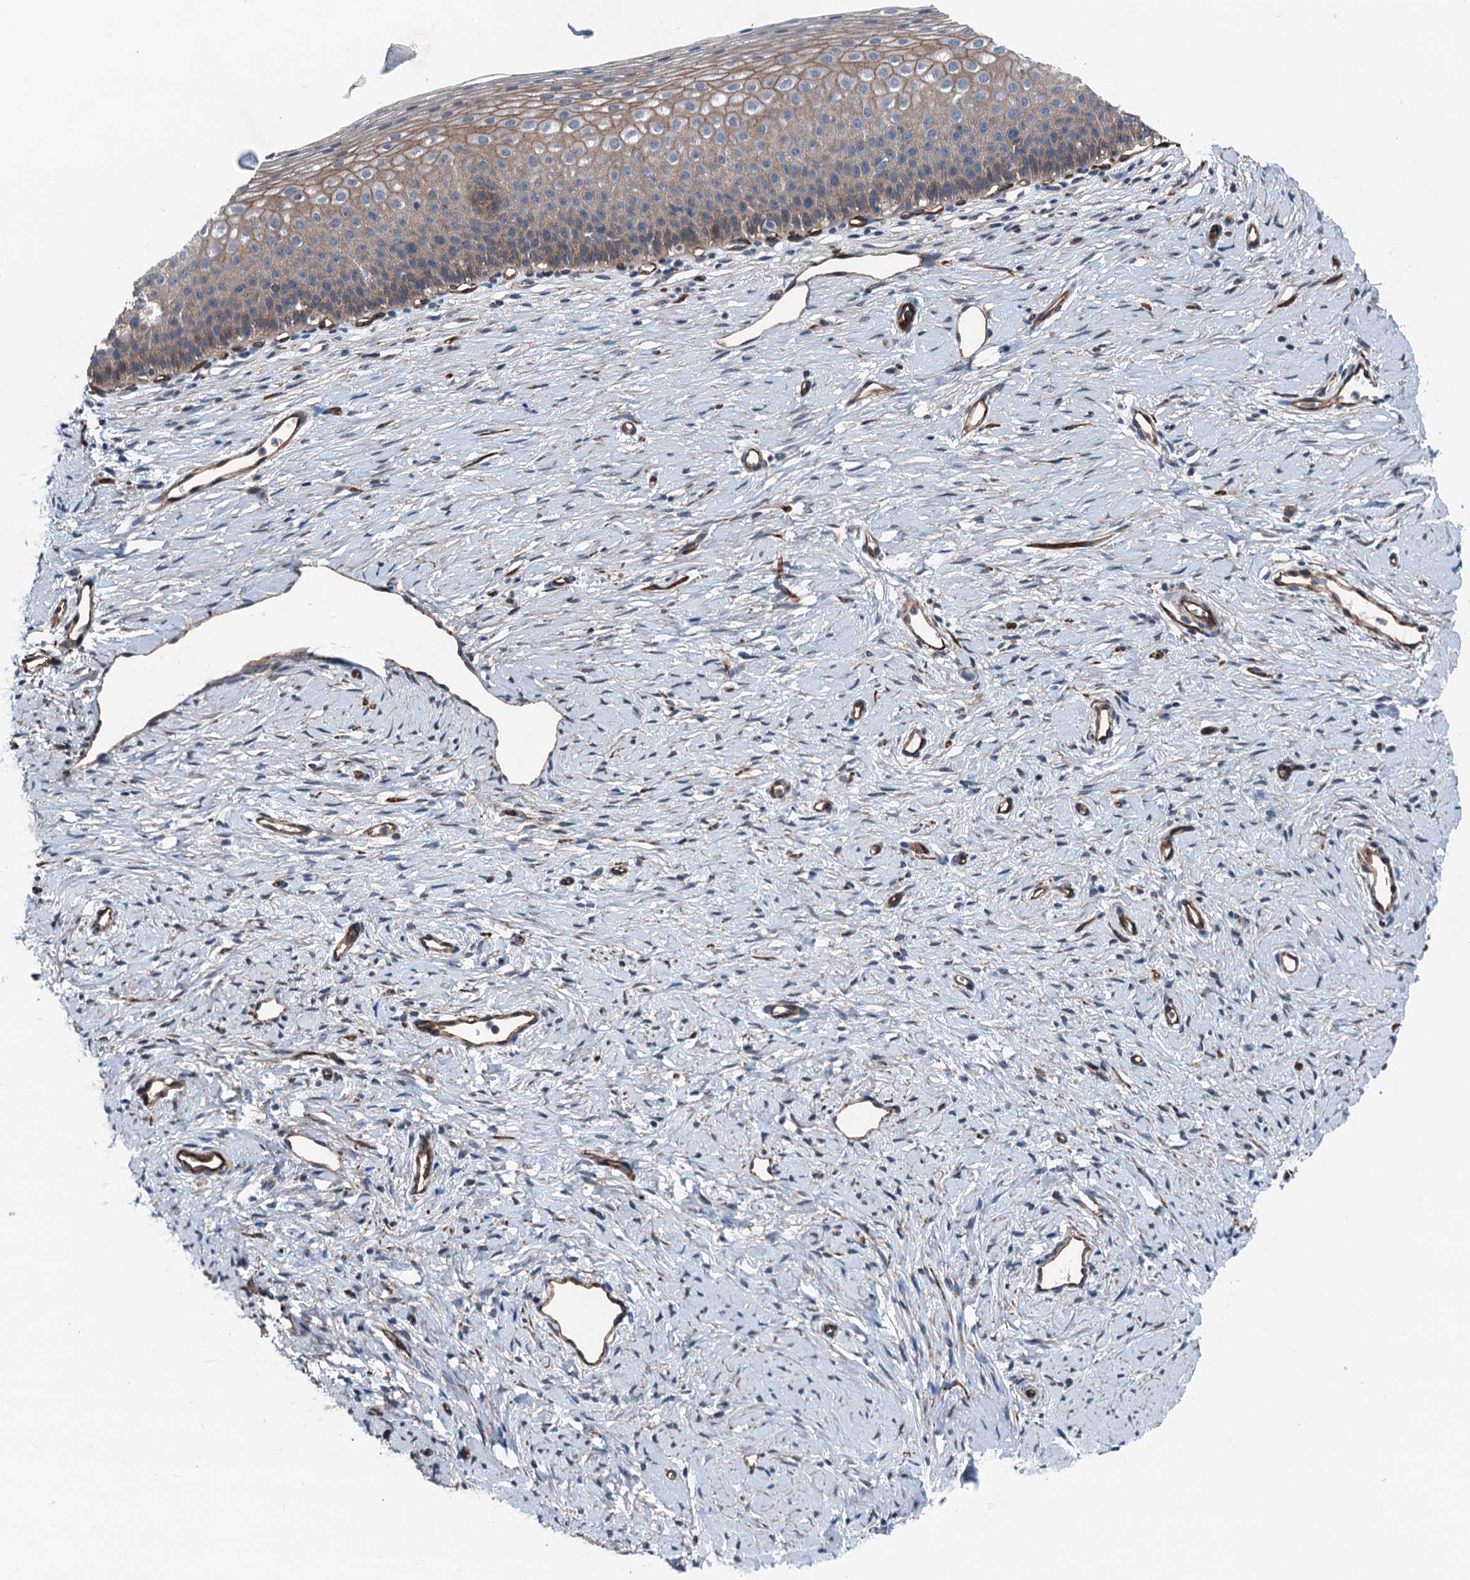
{"staining": {"intensity": "strong", "quantity": ">75%", "location": "cytoplasmic/membranous"}, "tissue": "cervix", "cell_type": "Glandular cells", "image_type": "normal", "snomed": [{"axis": "morphology", "description": "Normal tissue, NOS"}, {"axis": "topography", "description": "Cervix"}], "caption": "Immunohistochemical staining of unremarkable human cervix exhibits >75% levels of strong cytoplasmic/membranous protein expression in about >75% of glandular cells.", "gene": "NMRAL1", "patient": {"sex": "female", "age": 36}}